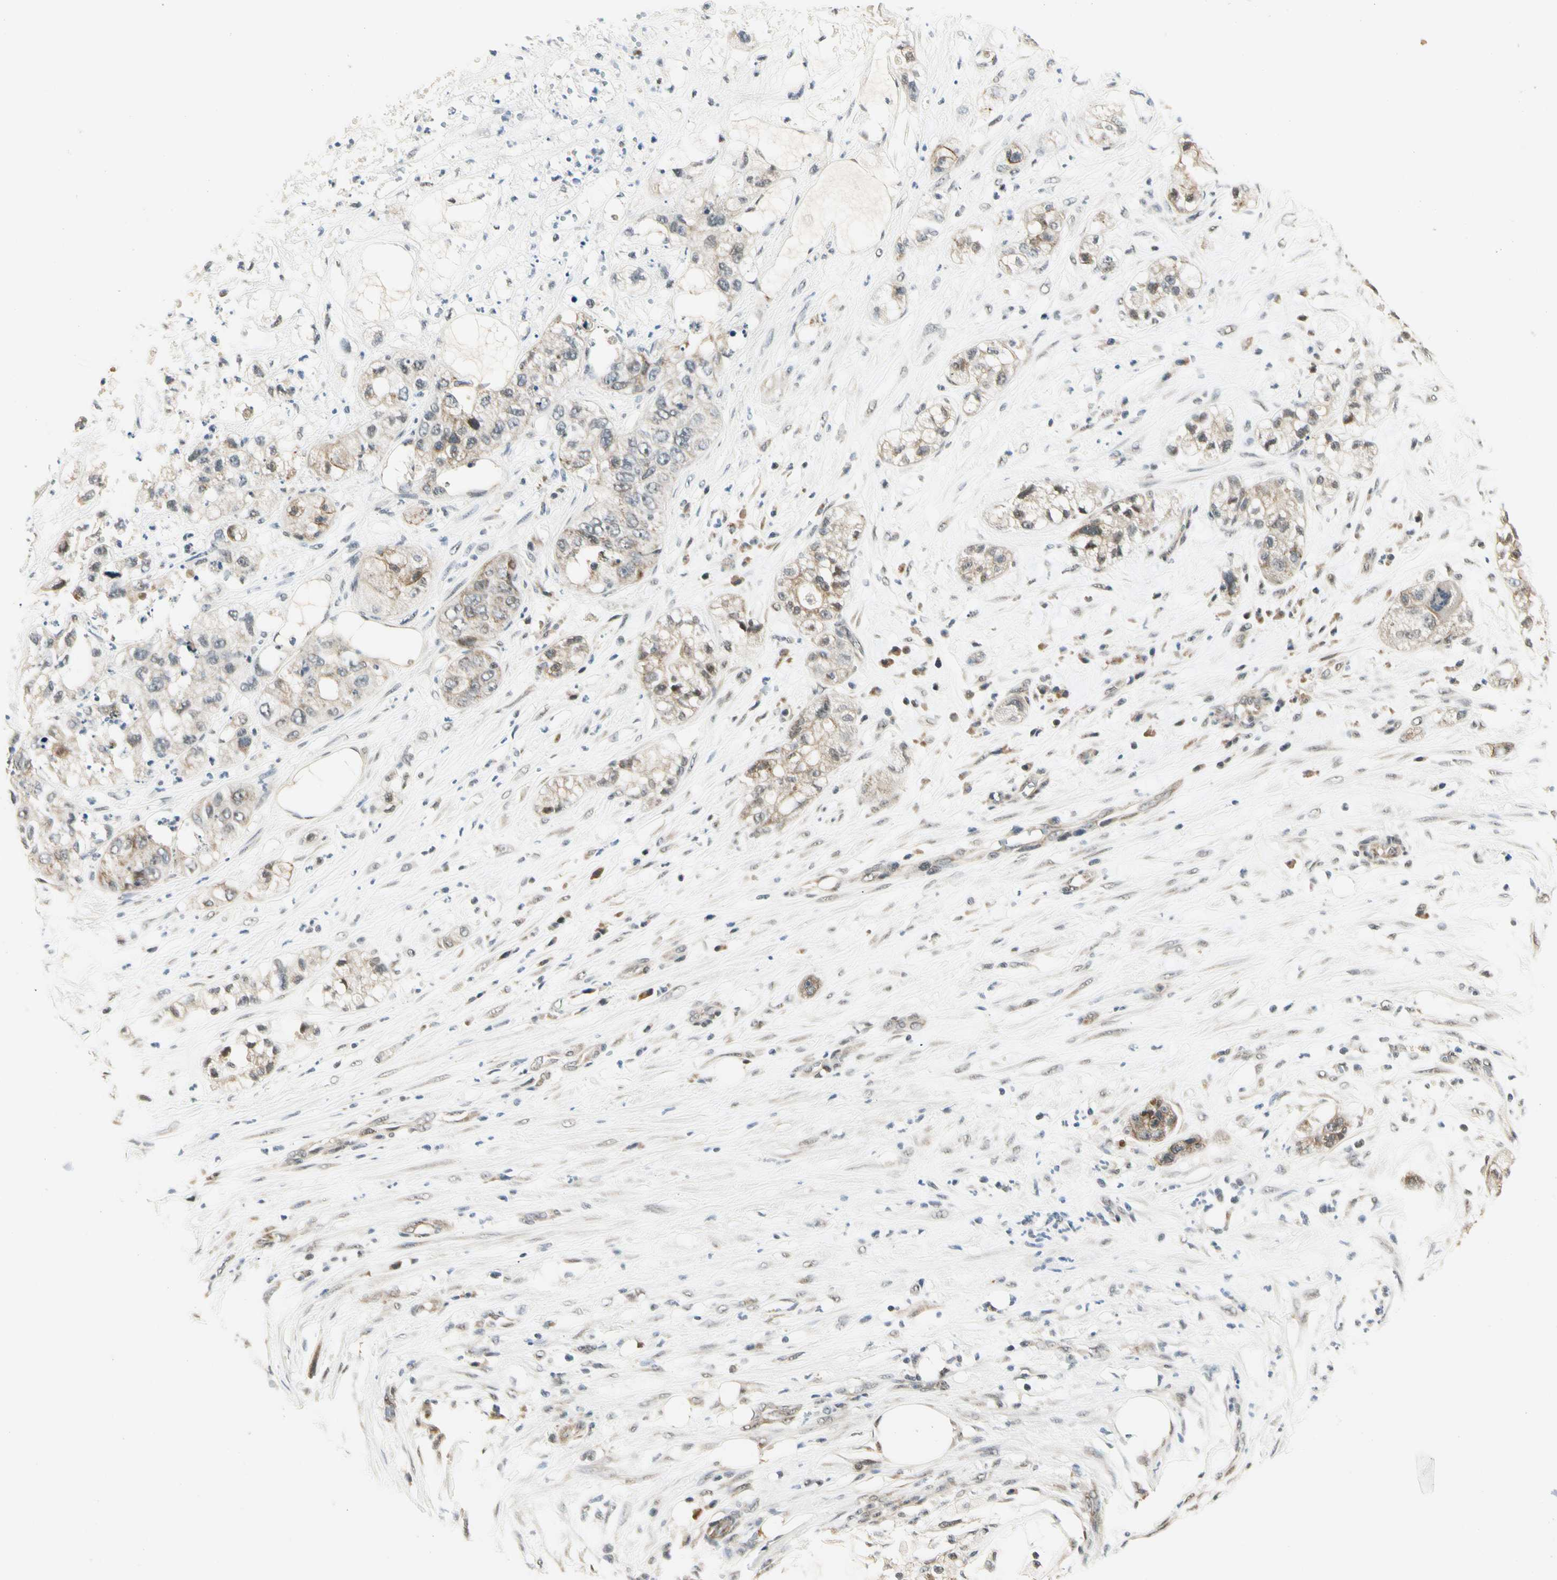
{"staining": {"intensity": "moderate", "quantity": ">75%", "location": "cytoplasmic/membranous"}, "tissue": "pancreatic cancer", "cell_type": "Tumor cells", "image_type": "cancer", "snomed": [{"axis": "morphology", "description": "Adenocarcinoma, NOS"}, {"axis": "topography", "description": "Pancreas"}], "caption": "A histopathology image showing moderate cytoplasmic/membranous expression in approximately >75% of tumor cells in adenocarcinoma (pancreatic), as visualized by brown immunohistochemical staining.", "gene": "PDK2", "patient": {"sex": "female", "age": 78}}